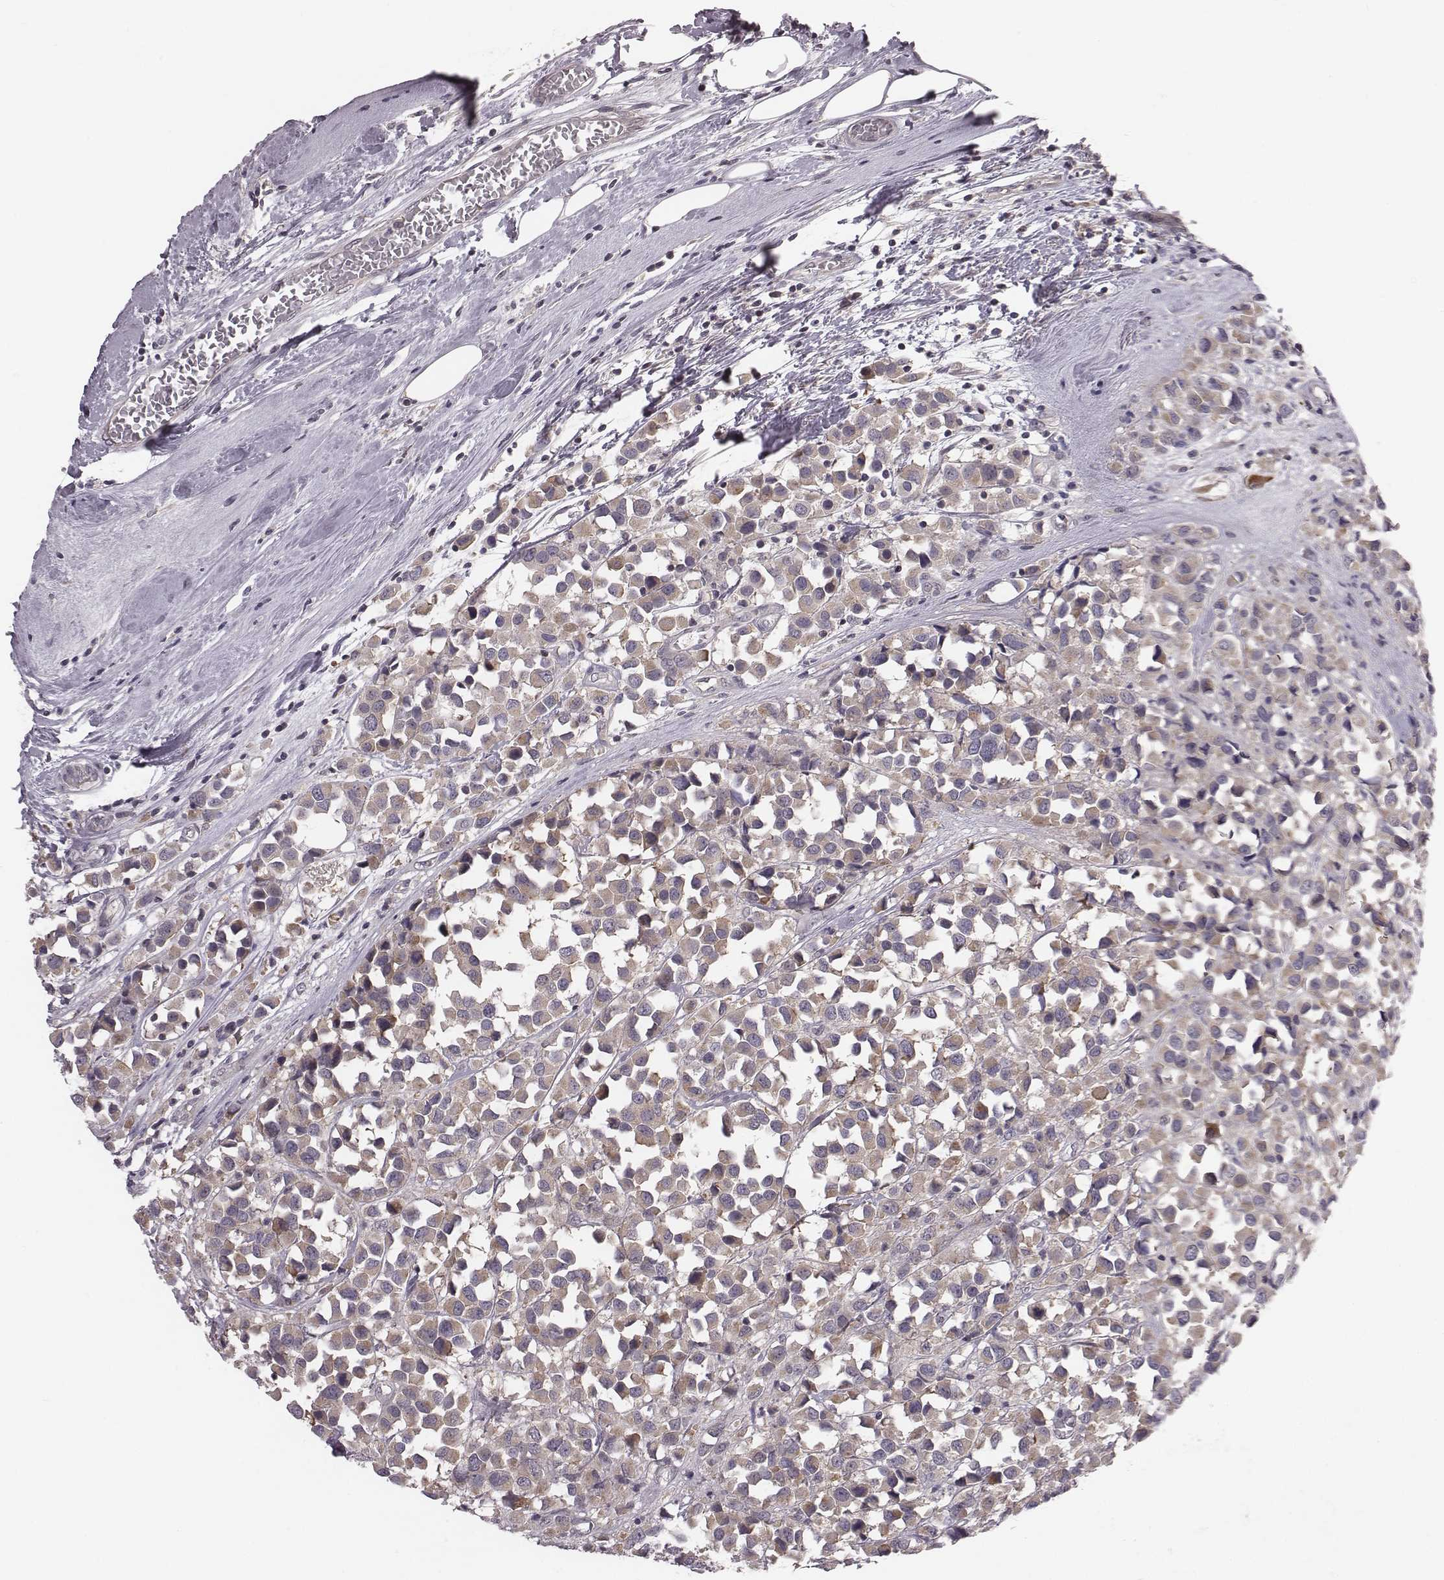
{"staining": {"intensity": "weak", "quantity": ">75%", "location": "cytoplasmic/membranous"}, "tissue": "breast cancer", "cell_type": "Tumor cells", "image_type": "cancer", "snomed": [{"axis": "morphology", "description": "Duct carcinoma"}, {"axis": "topography", "description": "Breast"}], "caption": "Immunohistochemistry (IHC) photomicrograph of human breast cancer stained for a protein (brown), which demonstrates low levels of weak cytoplasmic/membranous positivity in approximately >75% of tumor cells.", "gene": "BICDL1", "patient": {"sex": "female", "age": 61}}